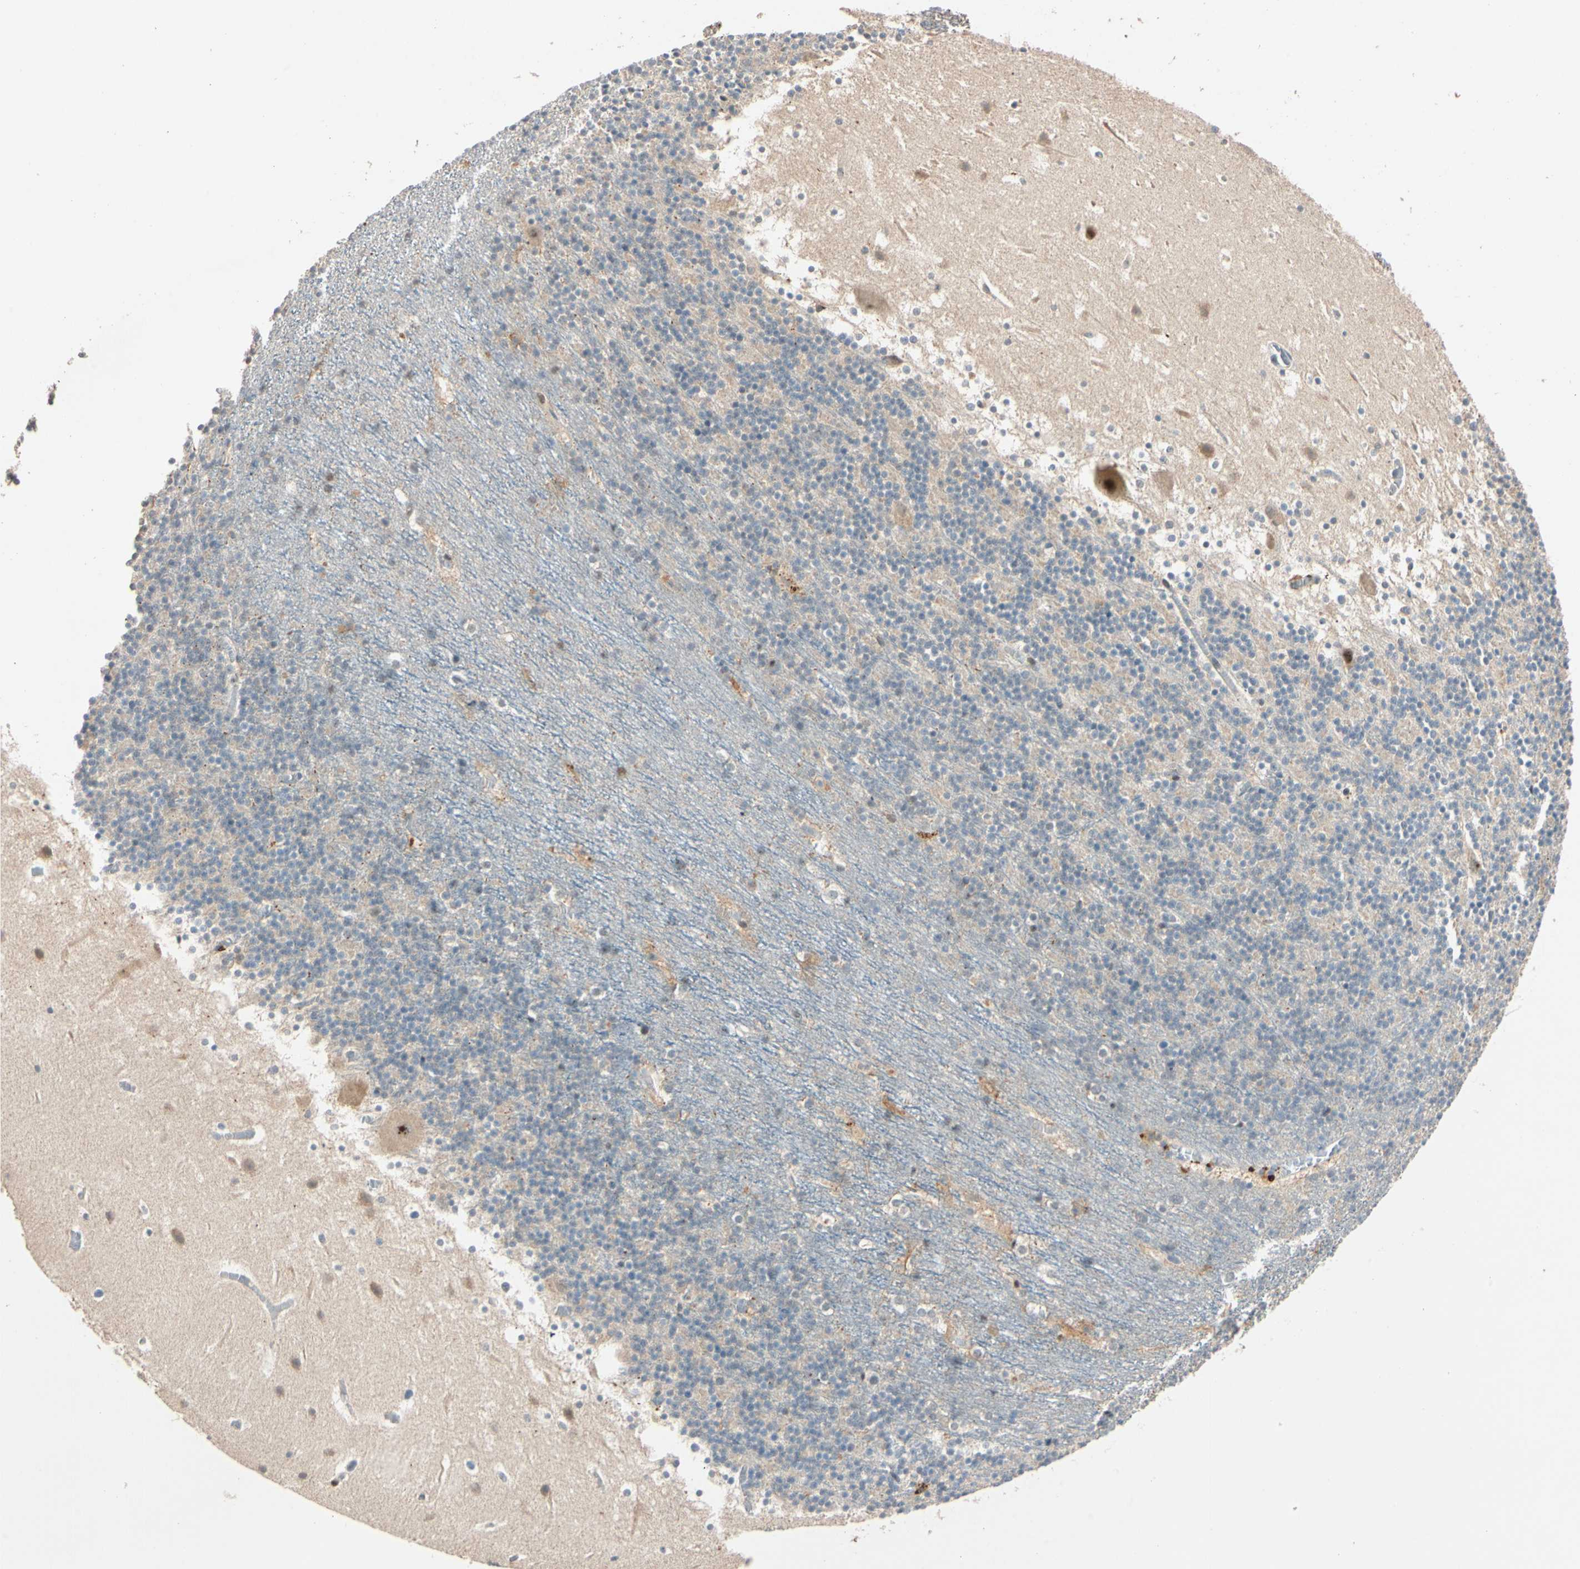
{"staining": {"intensity": "weak", "quantity": "<25%", "location": "cytoplasmic/membranous"}, "tissue": "cerebellum", "cell_type": "Cells in granular layer", "image_type": "normal", "snomed": [{"axis": "morphology", "description": "Normal tissue, NOS"}, {"axis": "topography", "description": "Cerebellum"}], "caption": "DAB (3,3'-diaminobenzidine) immunohistochemical staining of unremarkable human cerebellum exhibits no significant expression in cells in granular layer.", "gene": "ACSL5", "patient": {"sex": "male", "age": 45}}